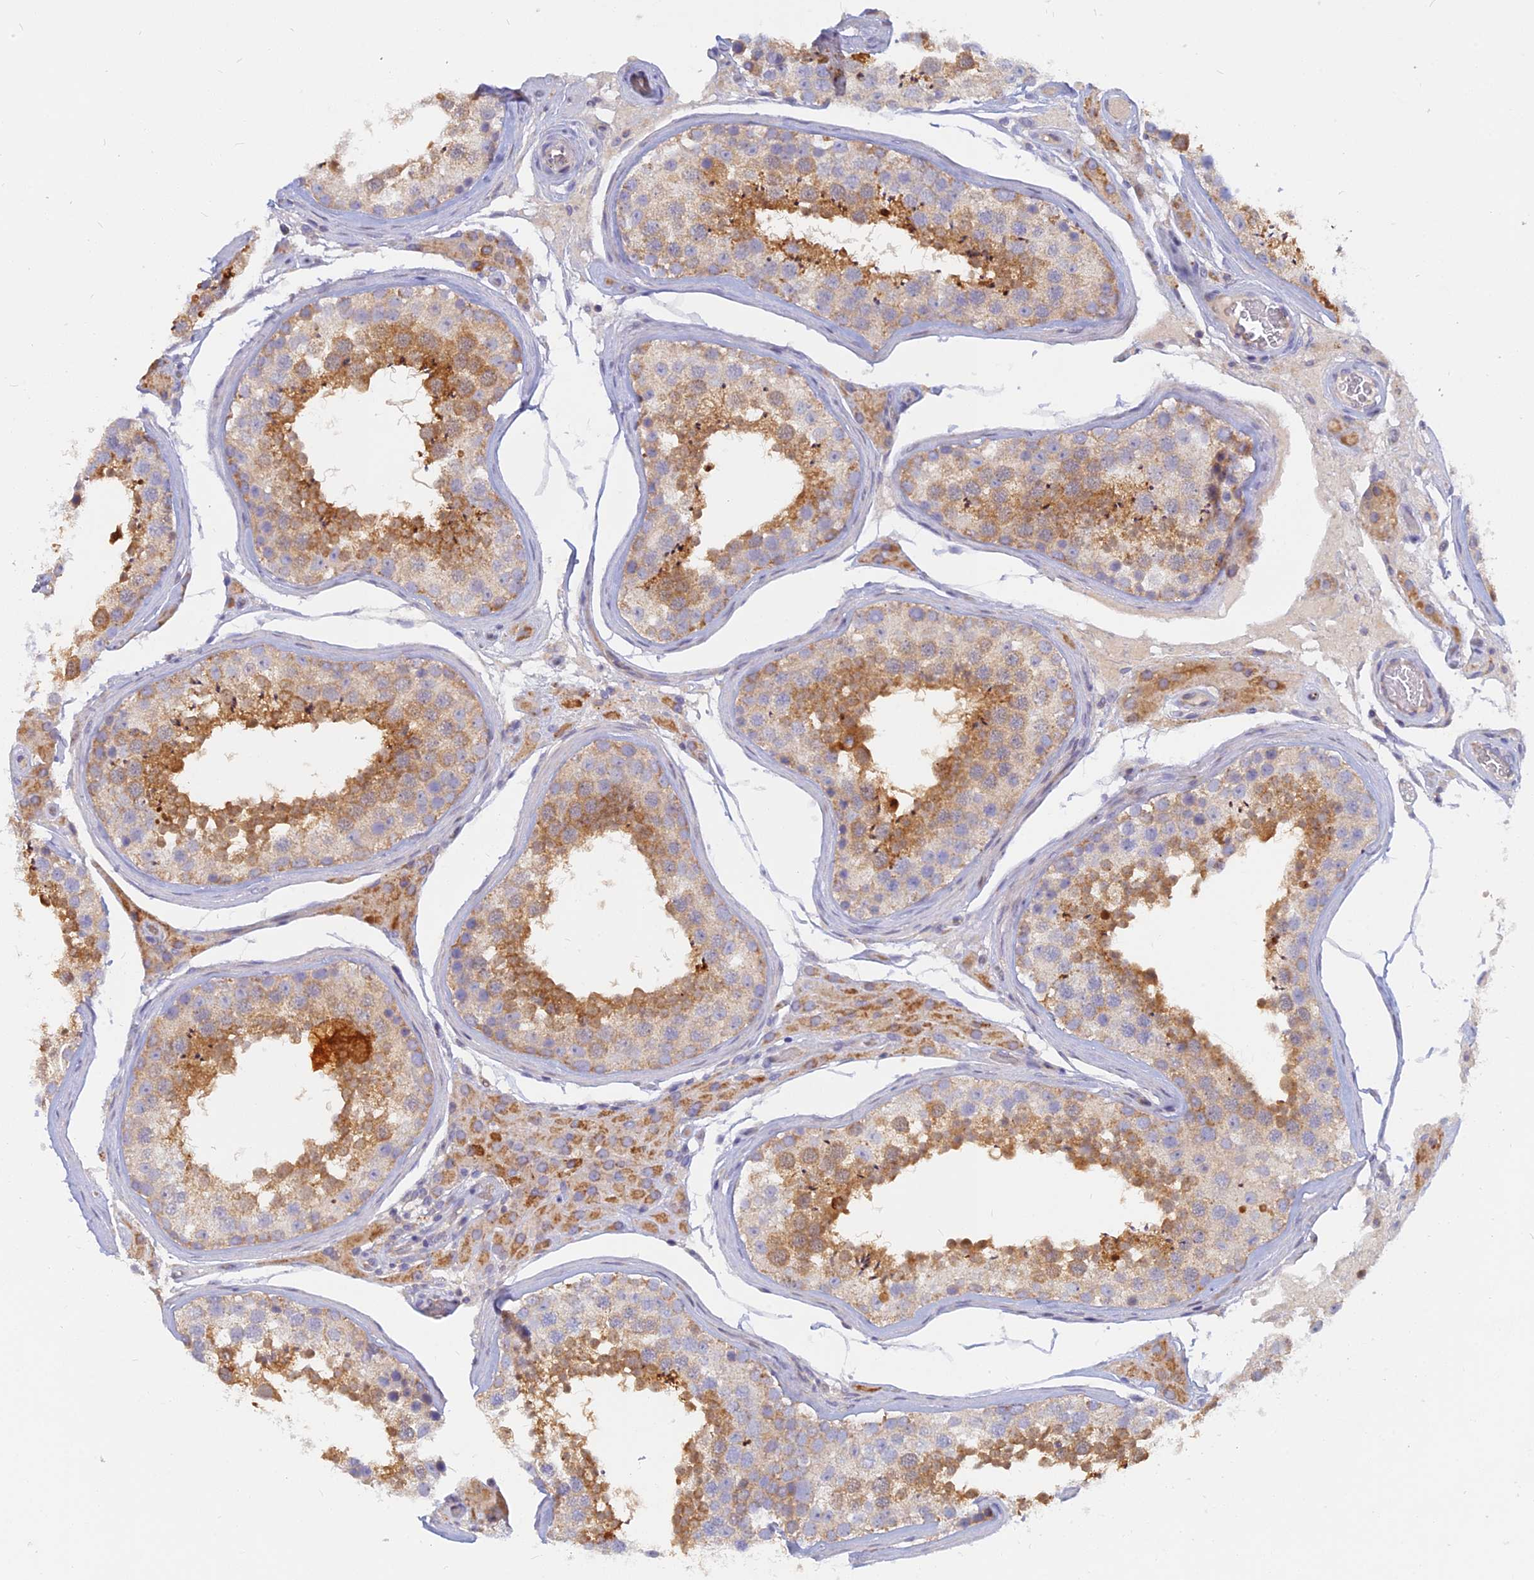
{"staining": {"intensity": "moderate", "quantity": "25%-75%", "location": "cytoplasmic/membranous"}, "tissue": "testis", "cell_type": "Cells in seminiferous ducts", "image_type": "normal", "snomed": [{"axis": "morphology", "description": "Normal tissue, NOS"}, {"axis": "topography", "description": "Testis"}], "caption": "Immunohistochemical staining of unremarkable human testis shows medium levels of moderate cytoplasmic/membranous positivity in approximately 25%-75% of cells in seminiferous ducts.", "gene": "CACNA1B", "patient": {"sex": "male", "age": 46}}